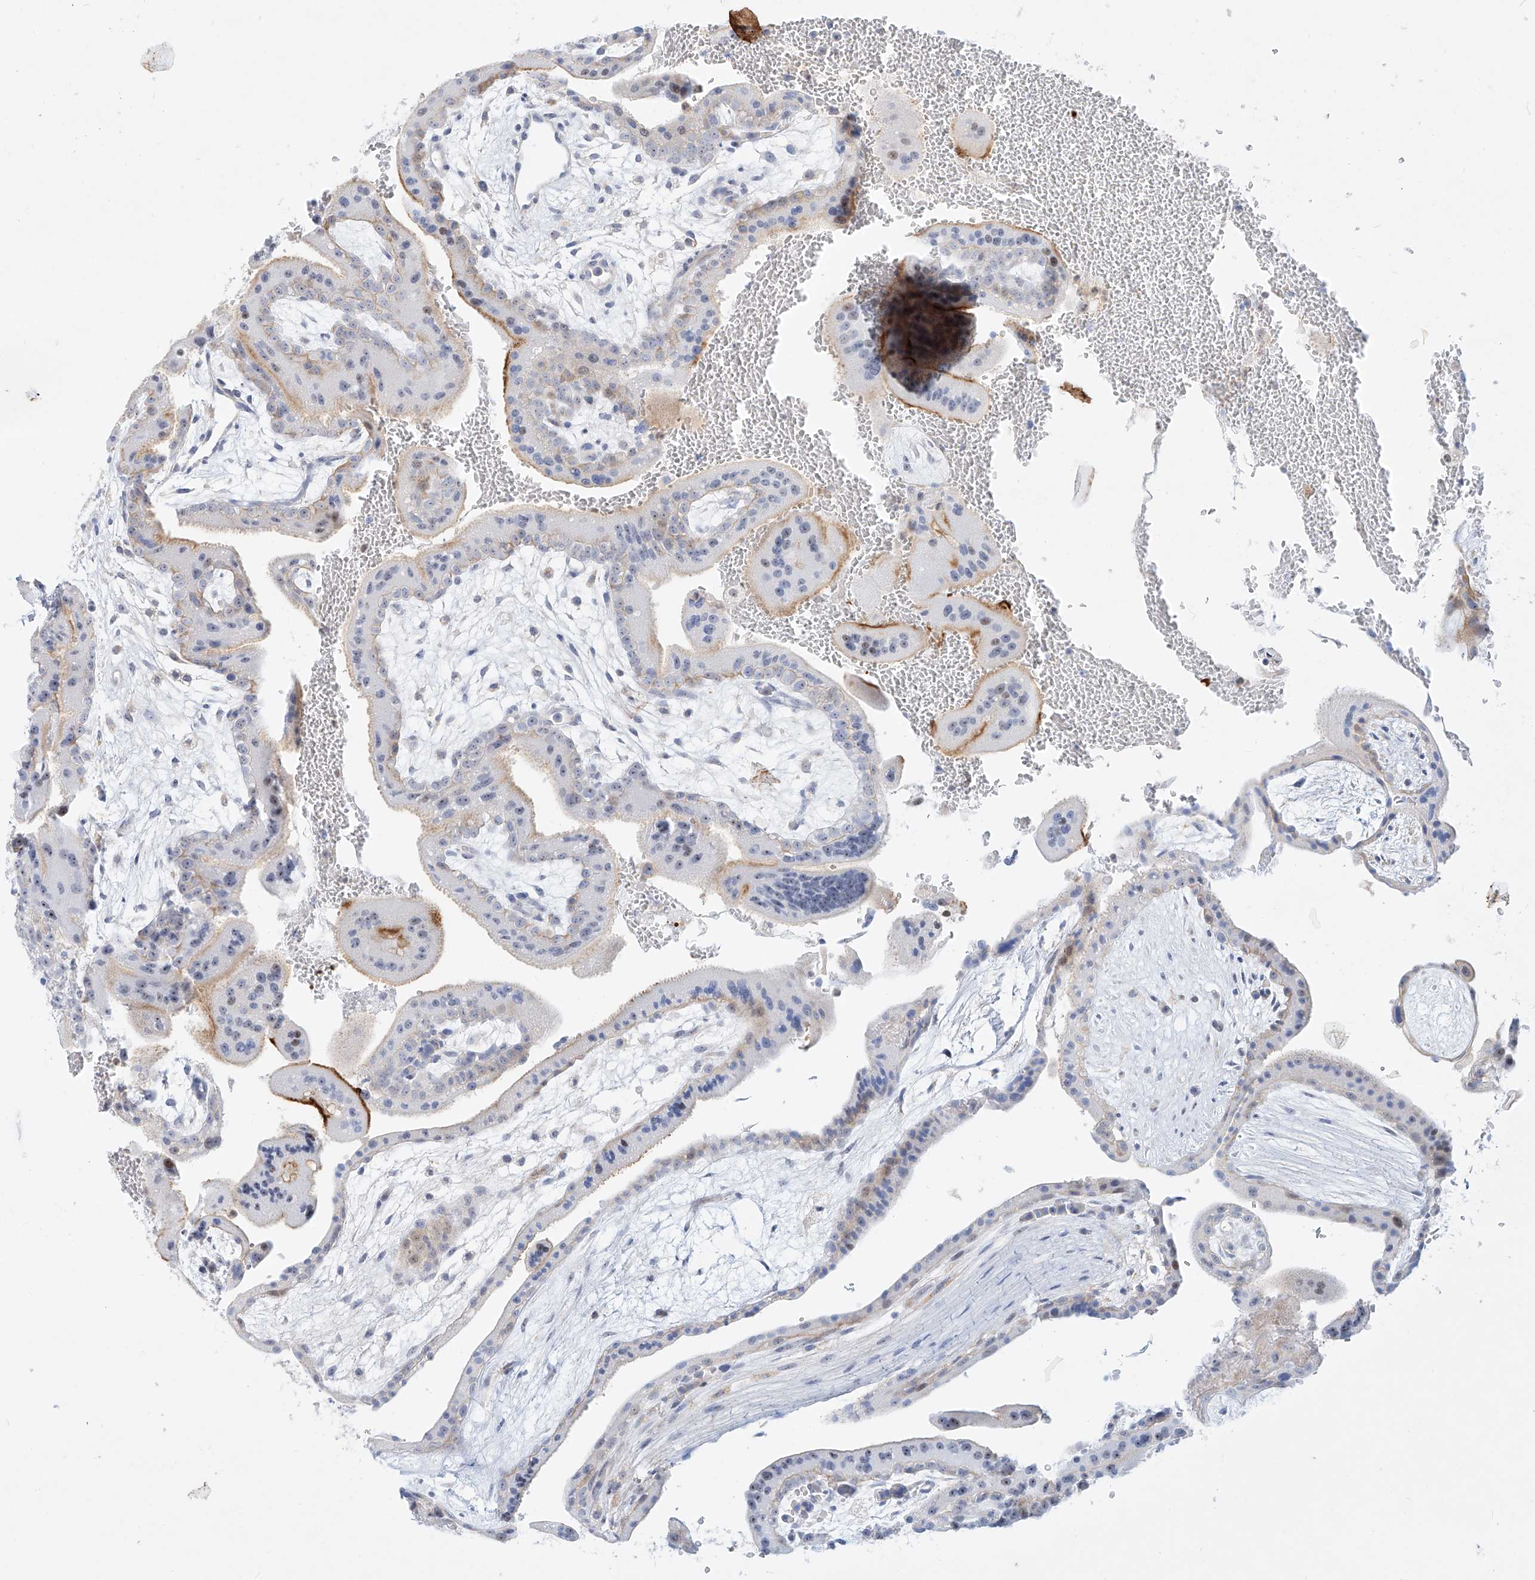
{"staining": {"intensity": "moderate", "quantity": "<25%", "location": "cytoplasmic/membranous"}, "tissue": "placenta", "cell_type": "Trophoblastic cells", "image_type": "normal", "snomed": [{"axis": "morphology", "description": "Normal tissue, NOS"}, {"axis": "topography", "description": "Placenta"}], "caption": "Protein analysis of unremarkable placenta displays moderate cytoplasmic/membranous staining in approximately <25% of trophoblastic cells.", "gene": "SNU13", "patient": {"sex": "female", "age": 35}}